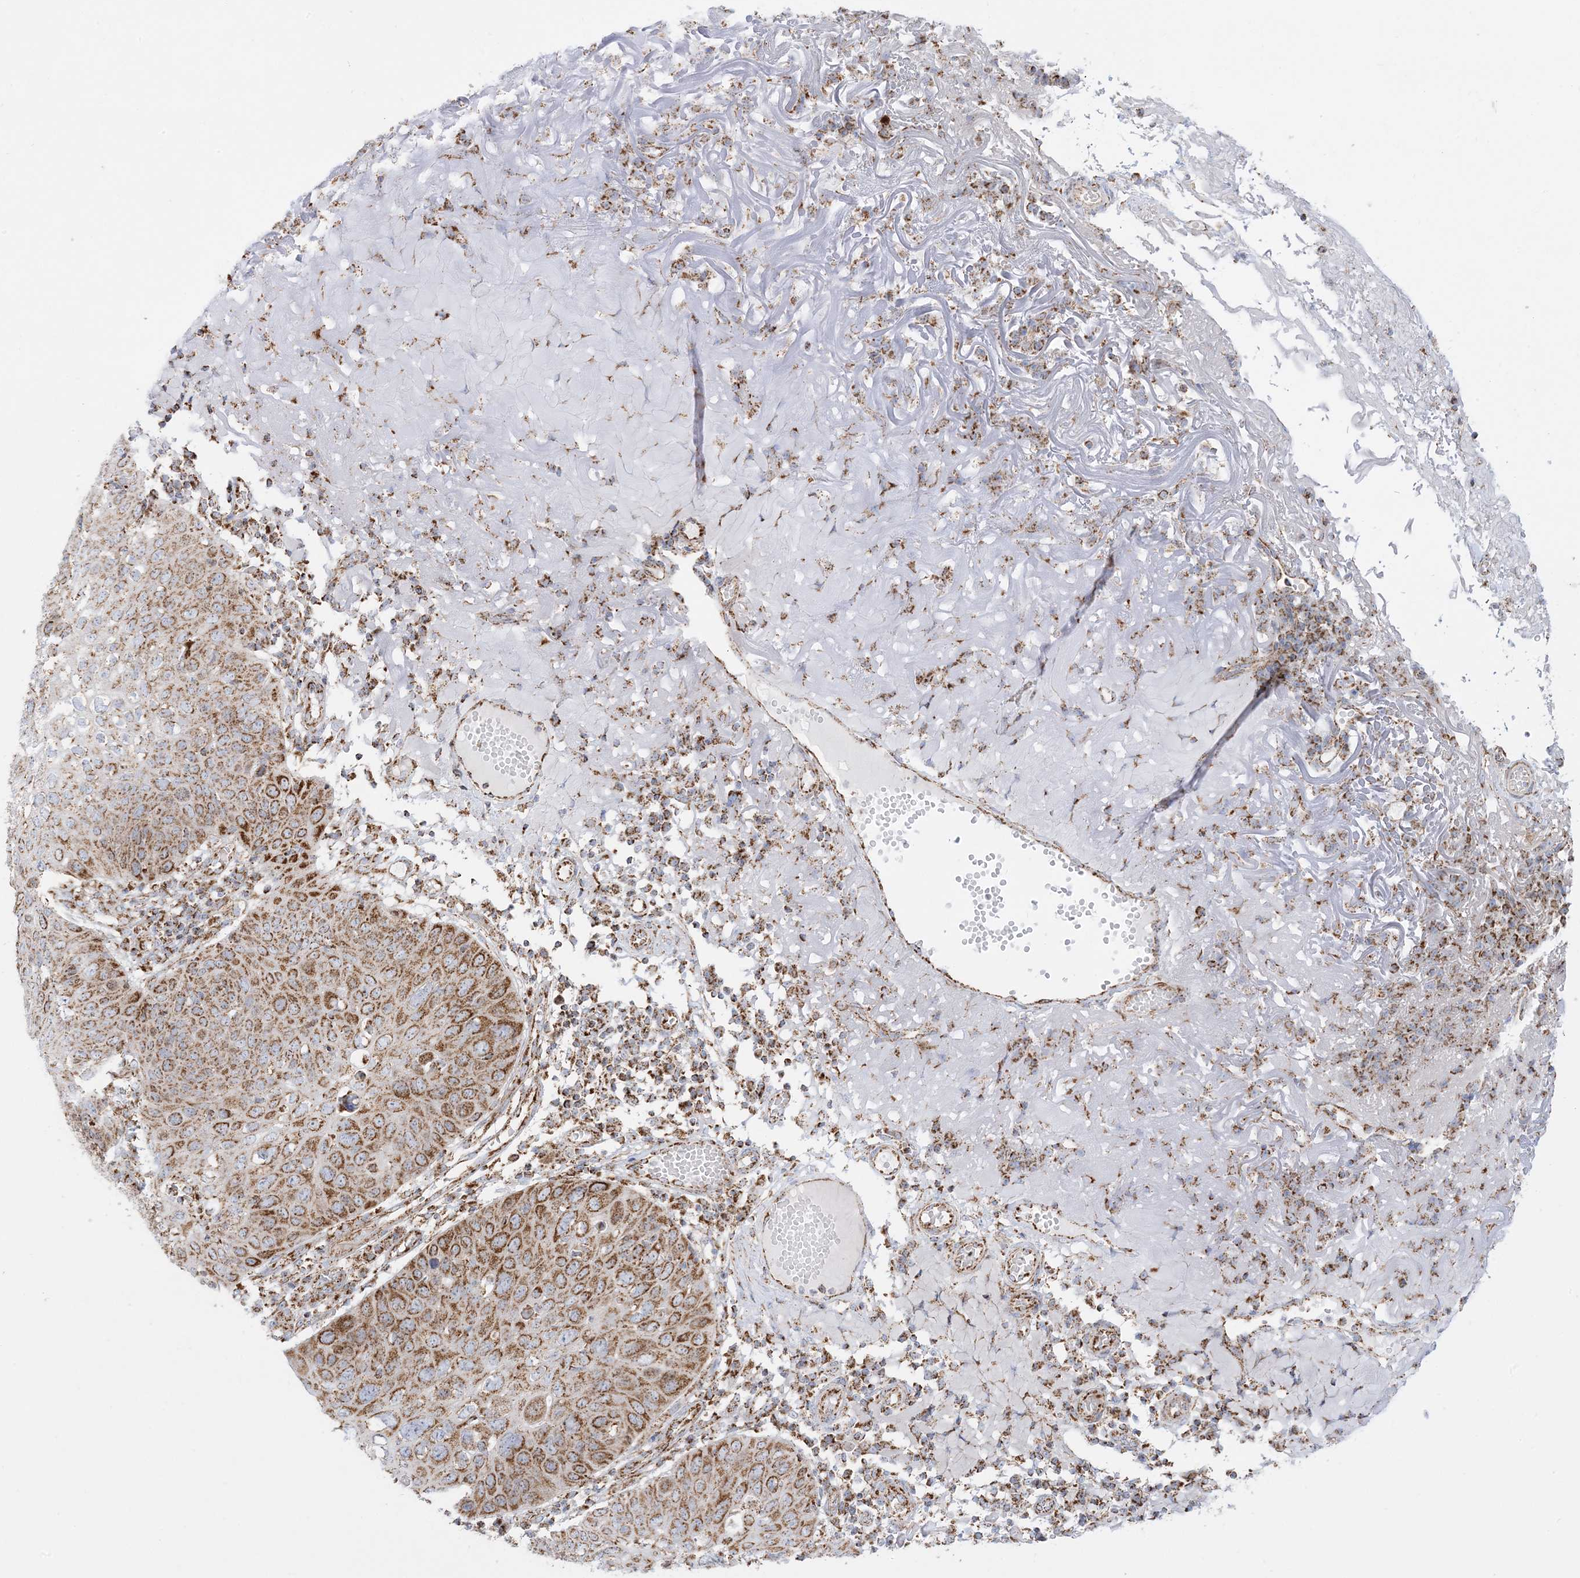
{"staining": {"intensity": "moderate", "quantity": ">75%", "location": "cytoplasmic/membranous"}, "tissue": "skin cancer", "cell_type": "Tumor cells", "image_type": "cancer", "snomed": [{"axis": "morphology", "description": "Squamous cell carcinoma, NOS"}, {"axis": "topography", "description": "Skin"}], "caption": "About >75% of tumor cells in skin squamous cell carcinoma reveal moderate cytoplasmic/membranous protein staining as visualized by brown immunohistochemical staining.", "gene": "MRPS36", "patient": {"sex": "female", "age": 90}}